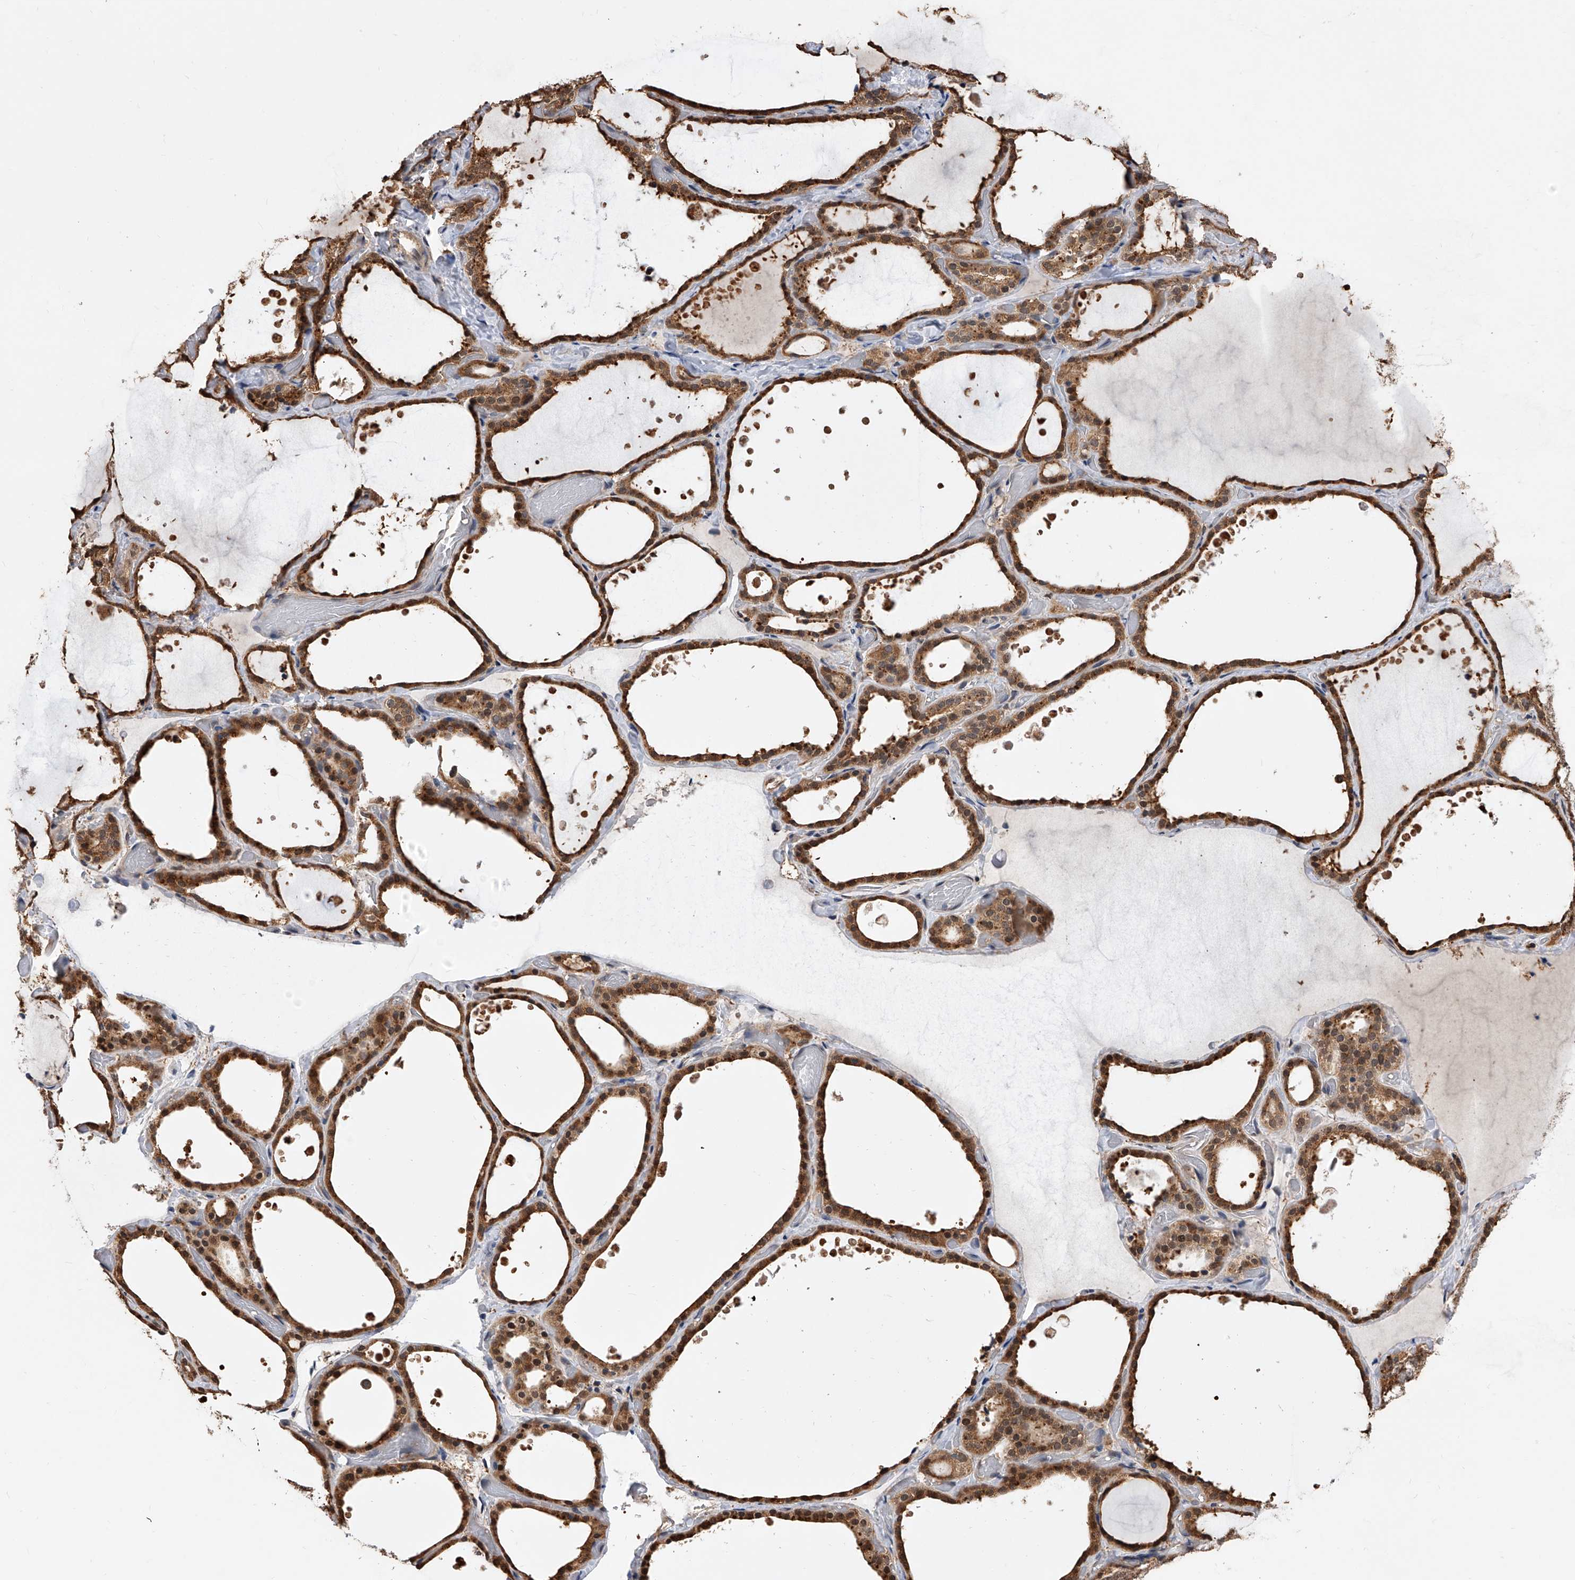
{"staining": {"intensity": "strong", "quantity": ">75%", "location": "cytoplasmic/membranous,nuclear"}, "tissue": "thyroid gland", "cell_type": "Glandular cells", "image_type": "normal", "snomed": [{"axis": "morphology", "description": "Normal tissue, NOS"}, {"axis": "topography", "description": "Thyroid gland"}], "caption": "Immunohistochemical staining of benign thyroid gland displays >75% levels of strong cytoplasmic/membranous,nuclear protein expression in approximately >75% of glandular cells.", "gene": "GMDS", "patient": {"sex": "female", "age": 44}}